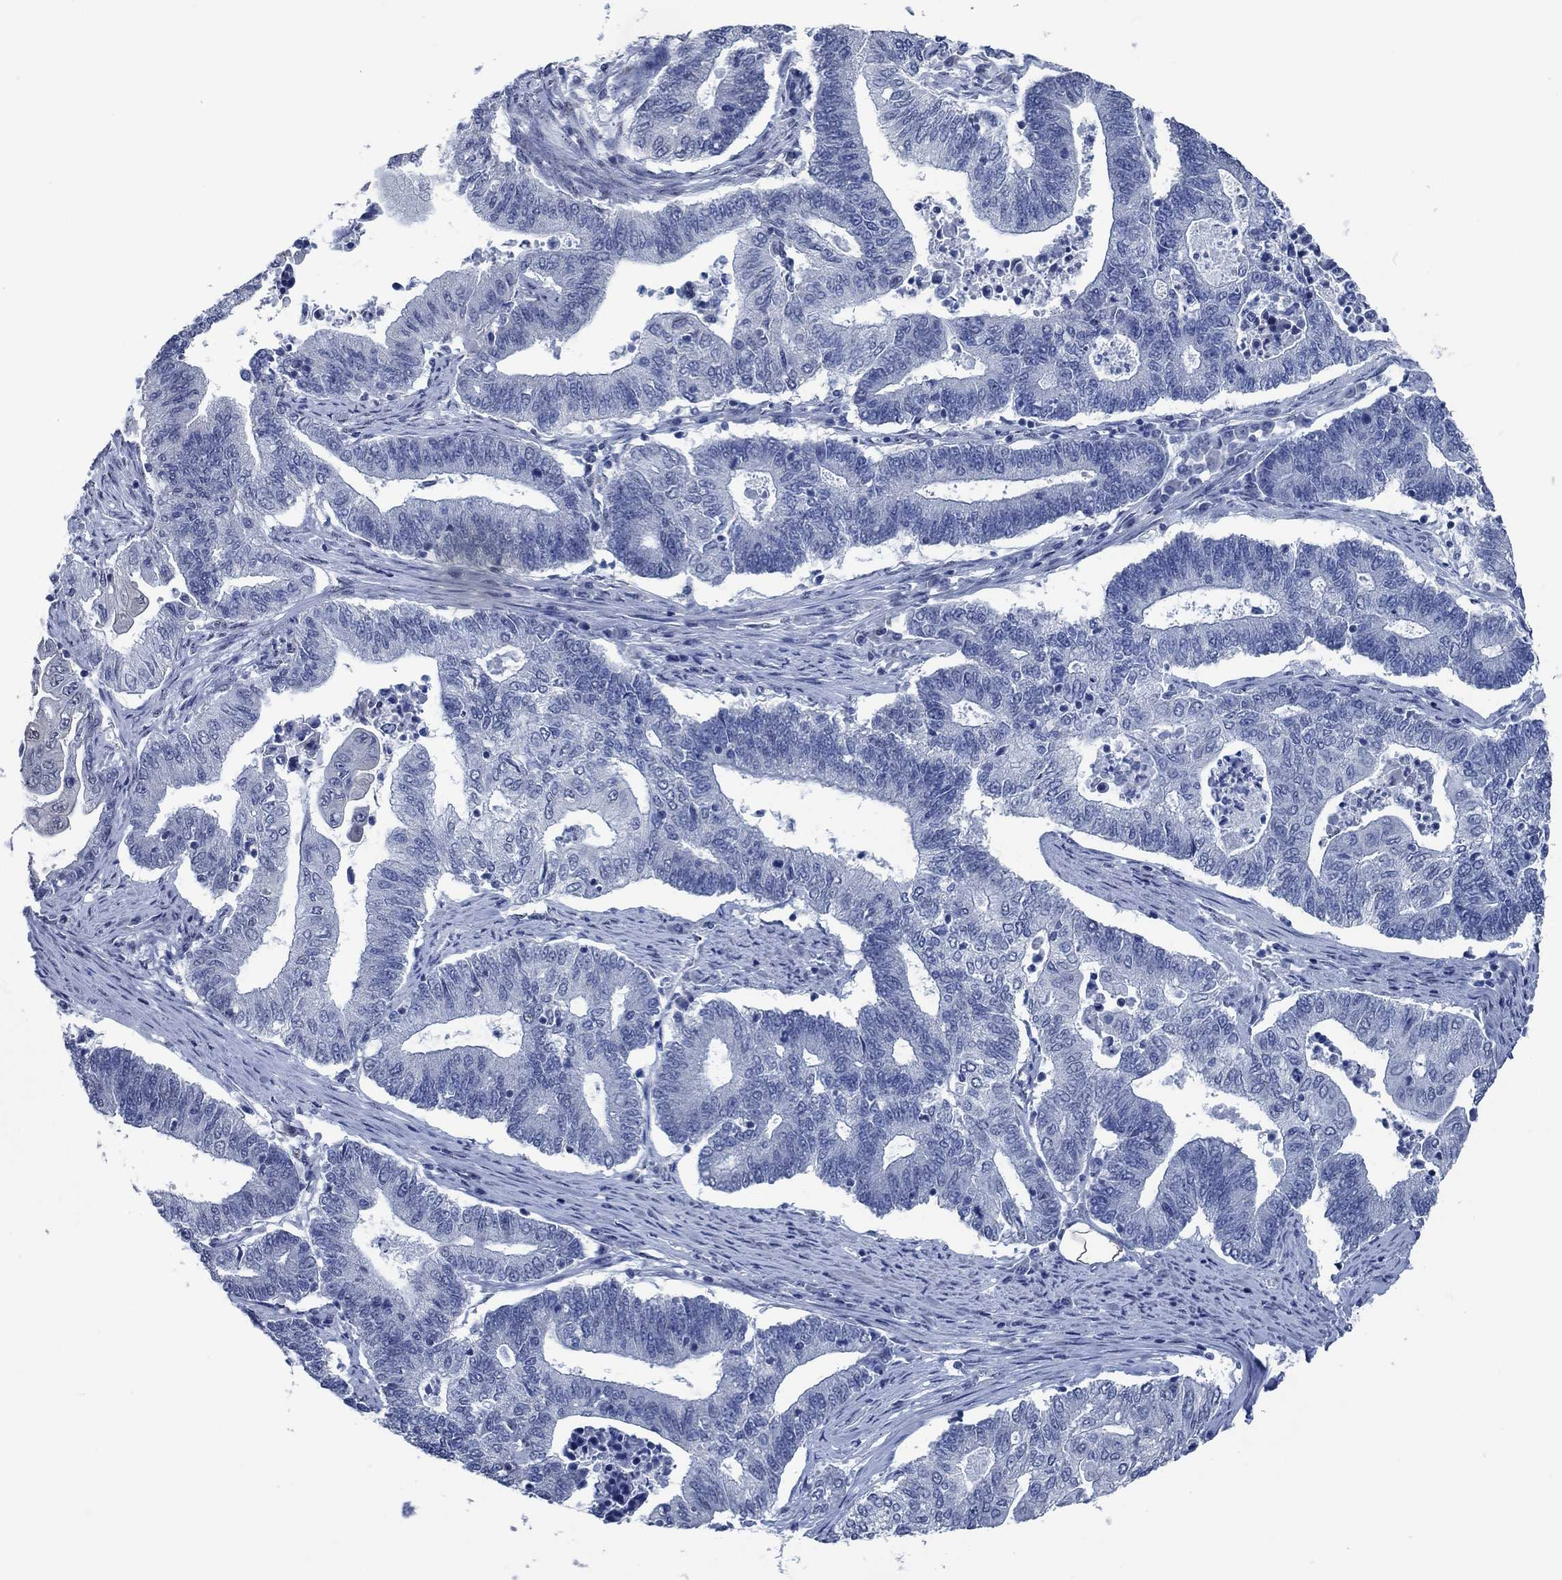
{"staining": {"intensity": "negative", "quantity": "none", "location": "none"}, "tissue": "endometrial cancer", "cell_type": "Tumor cells", "image_type": "cancer", "snomed": [{"axis": "morphology", "description": "Adenocarcinoma, NOS"}, {"axis": "topography", "description": "Uterus"}, {"axis": "topography", "description": "Endometrium"}], "caption": "Tumor cells are negative for brown protein staining in adenocarcinoma (endometrial). (DAB immunohistochemistry visualized using brightfield microscopy, high magnification).", "gene": "OBSCN", "patient": {"sex": "female", "age": 54}}